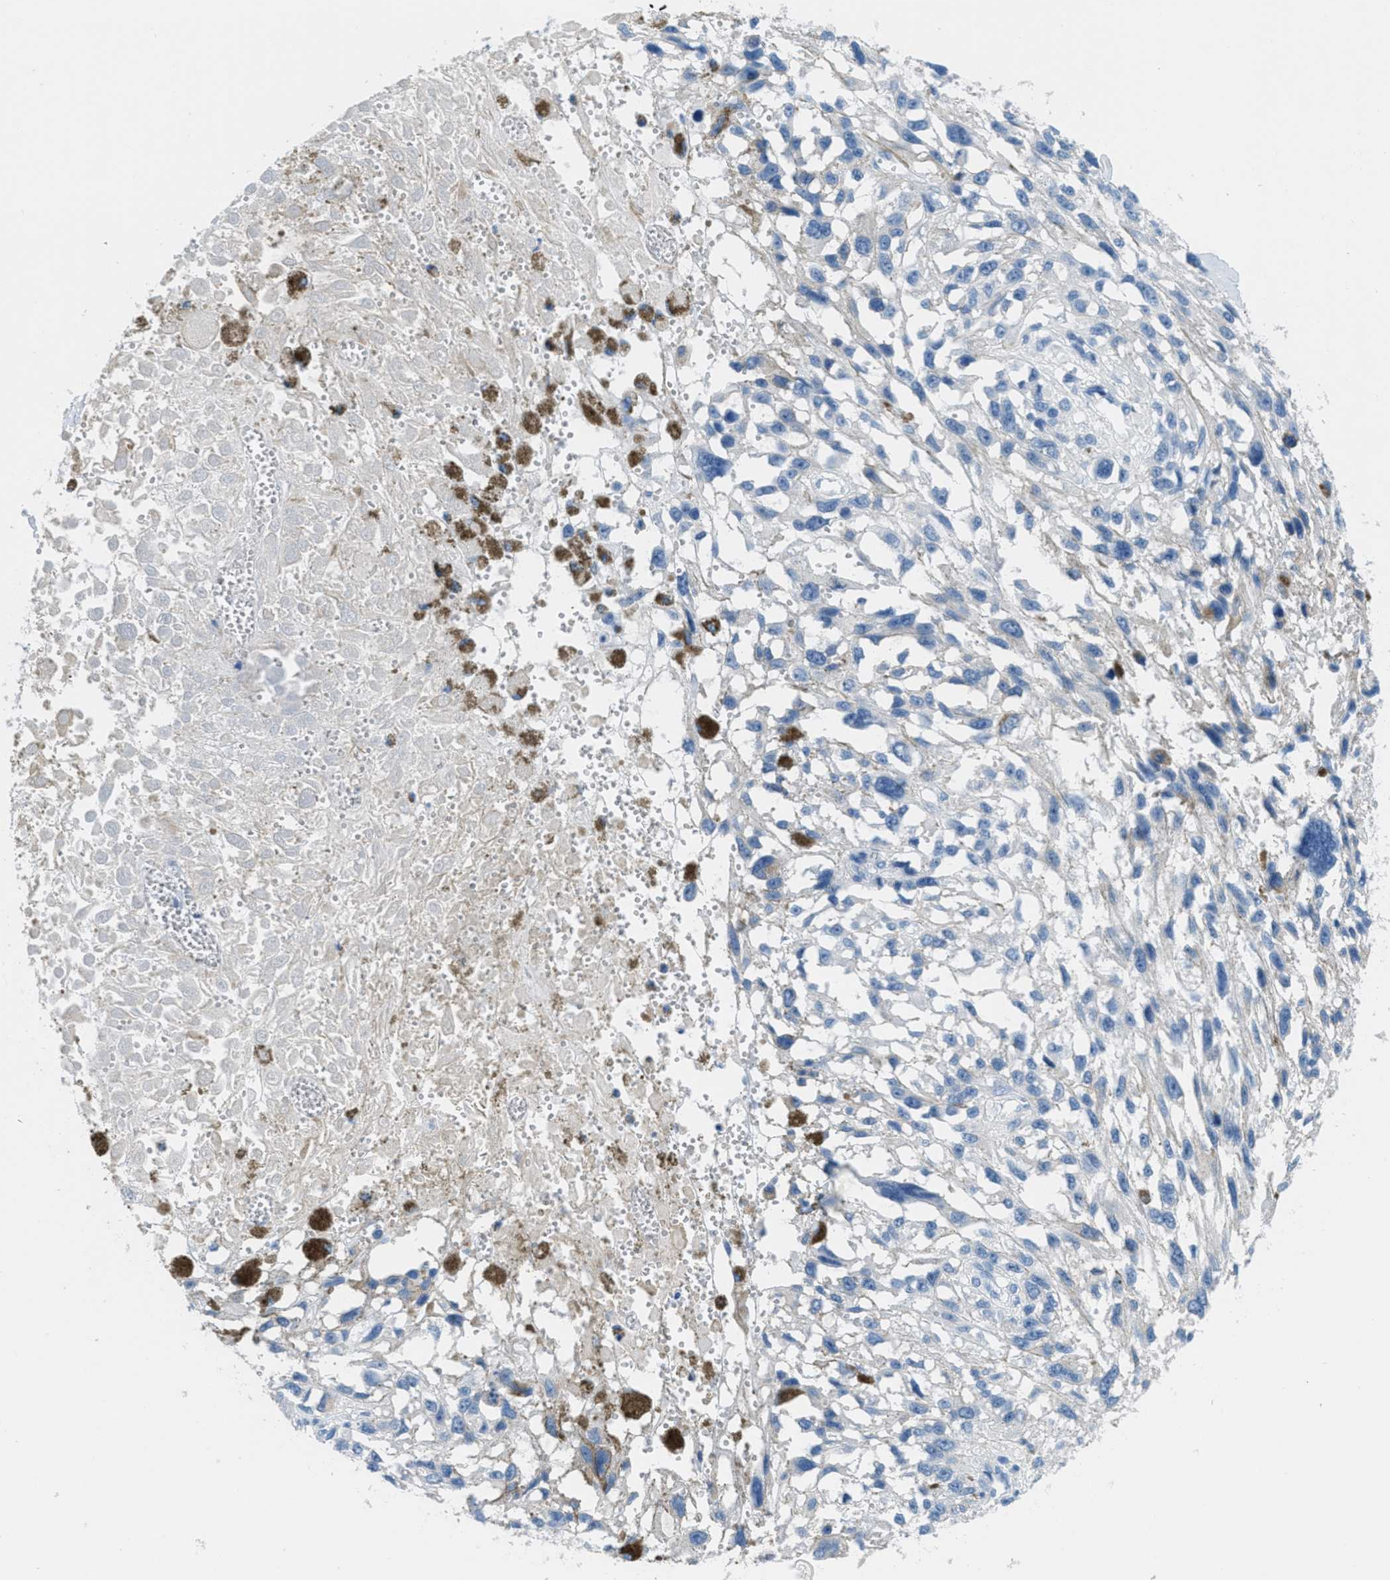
{"staining": {"intensity": "negative", "quantity": "none", "location": "none"}, "tissue": "melanoma", "cell_type": "Tumor cells", "image_type": "cancer", "snomed": [{"axis": "morphology", "description": "Malignant melanoma, Metastatic site"}, {"axis": "topography", "description": "Lymph node"}], "caption": "Tumor cells are negative for brown protein staining in malignant melanoma (metastatic site).", "gene": "MGARP", "patient": {"sex": "male", "age": 59}}